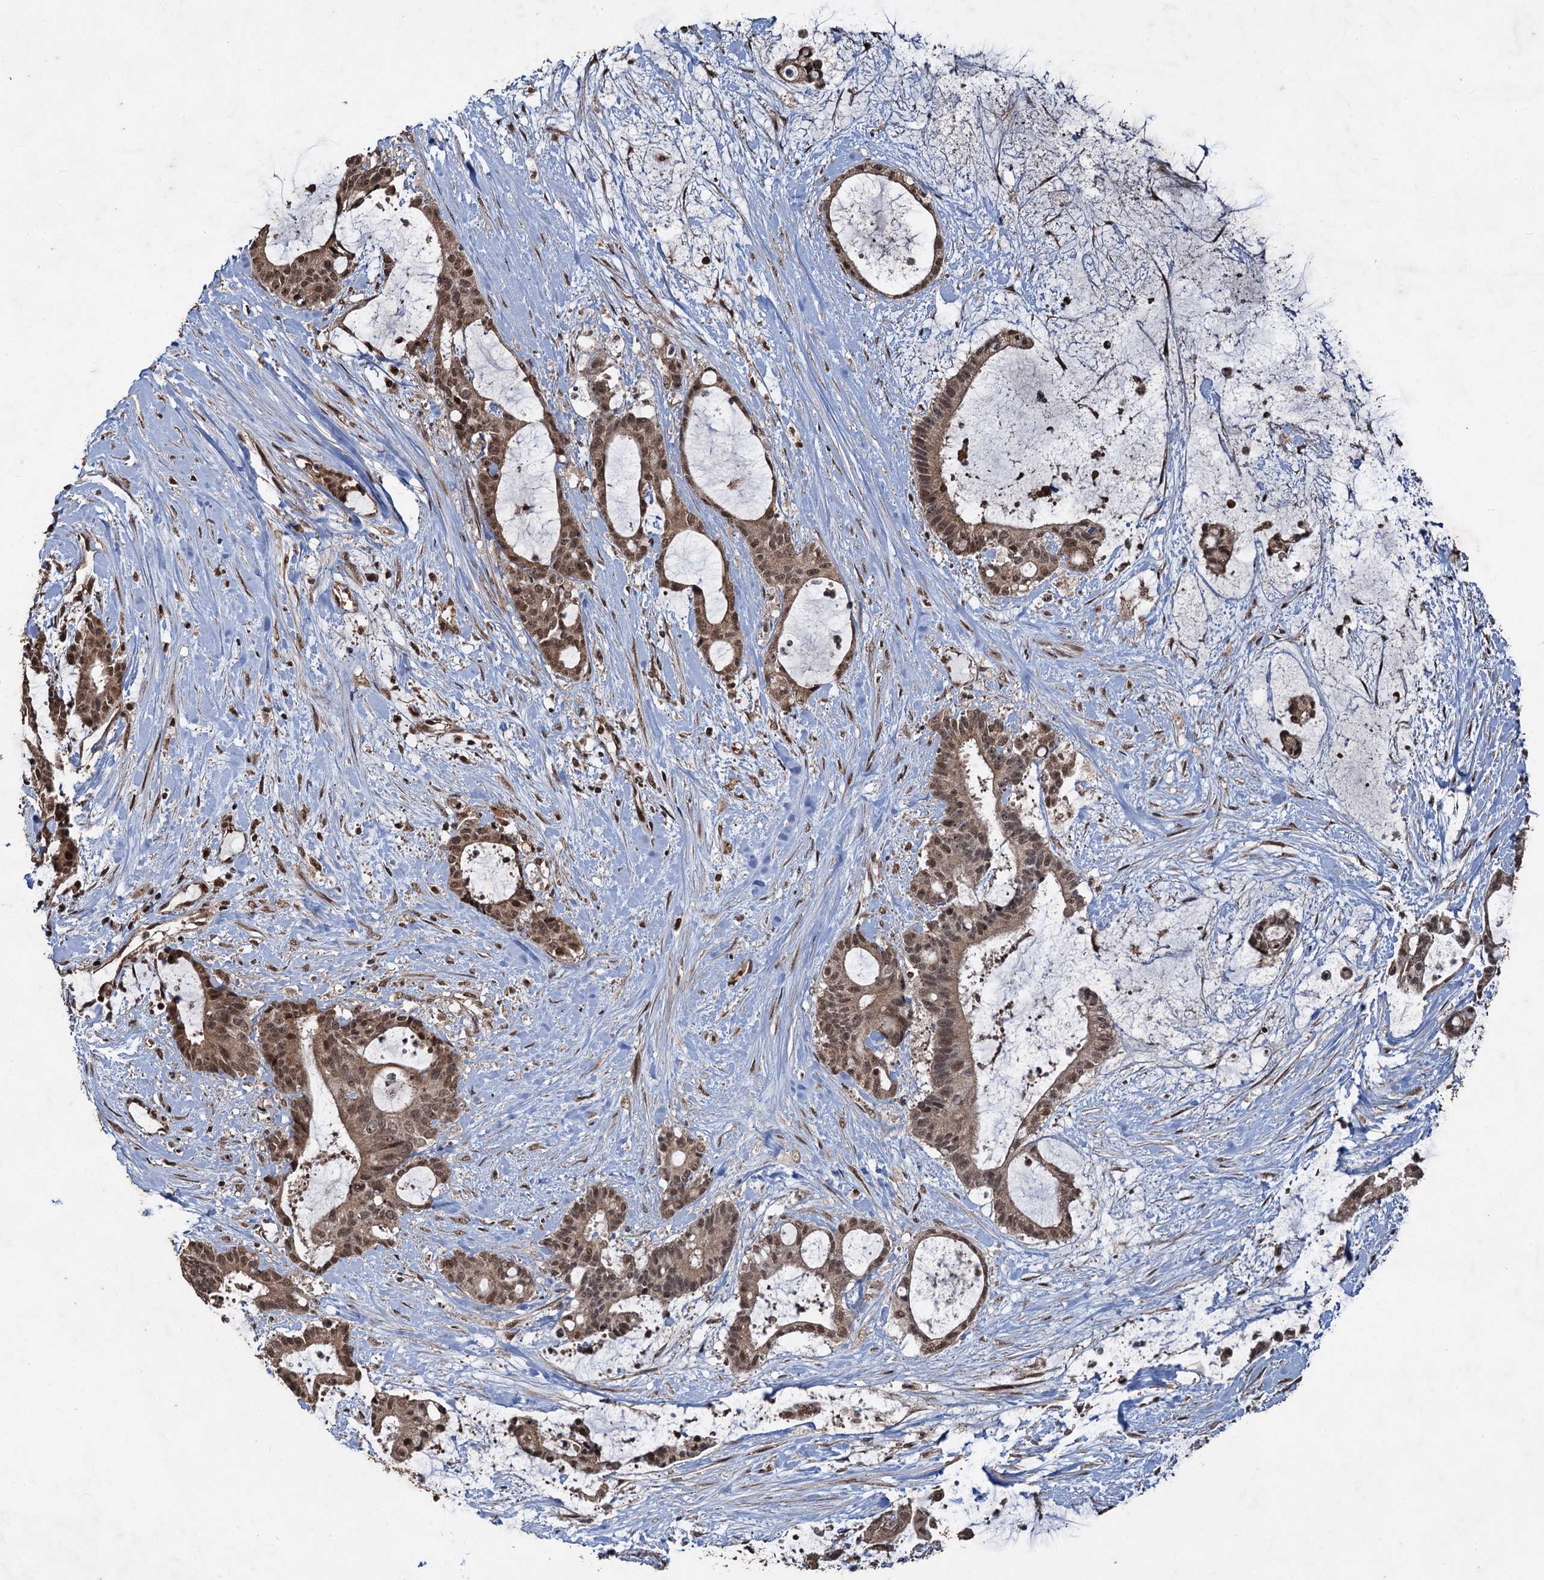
{"staining": {"intensity": "moderate", "quantity": ">75%", "location": "cytoplasmic/membranous,nuclear"}, "tissue": "liver cancer", "cell_type": "Tumor cells", "image_type": "cancer", "snomed": [{"axis": "morphology", "description": "Normal tissue, NOS"}, {"axis": "morphology", "description": "Cholangiocarcinoma"}, {"axis": "topography", "description": "Liver"}, {"axis": "topography", "description": "Peripheral nerve tissue"}], "caption": "An image of human liver cancer stained for a protein exhibits moderate cytoplasmic/membranous and nuclear brown staining in tumor cells.", "gene": "REP15", "patient": {"sex": "female", "age": 73}}